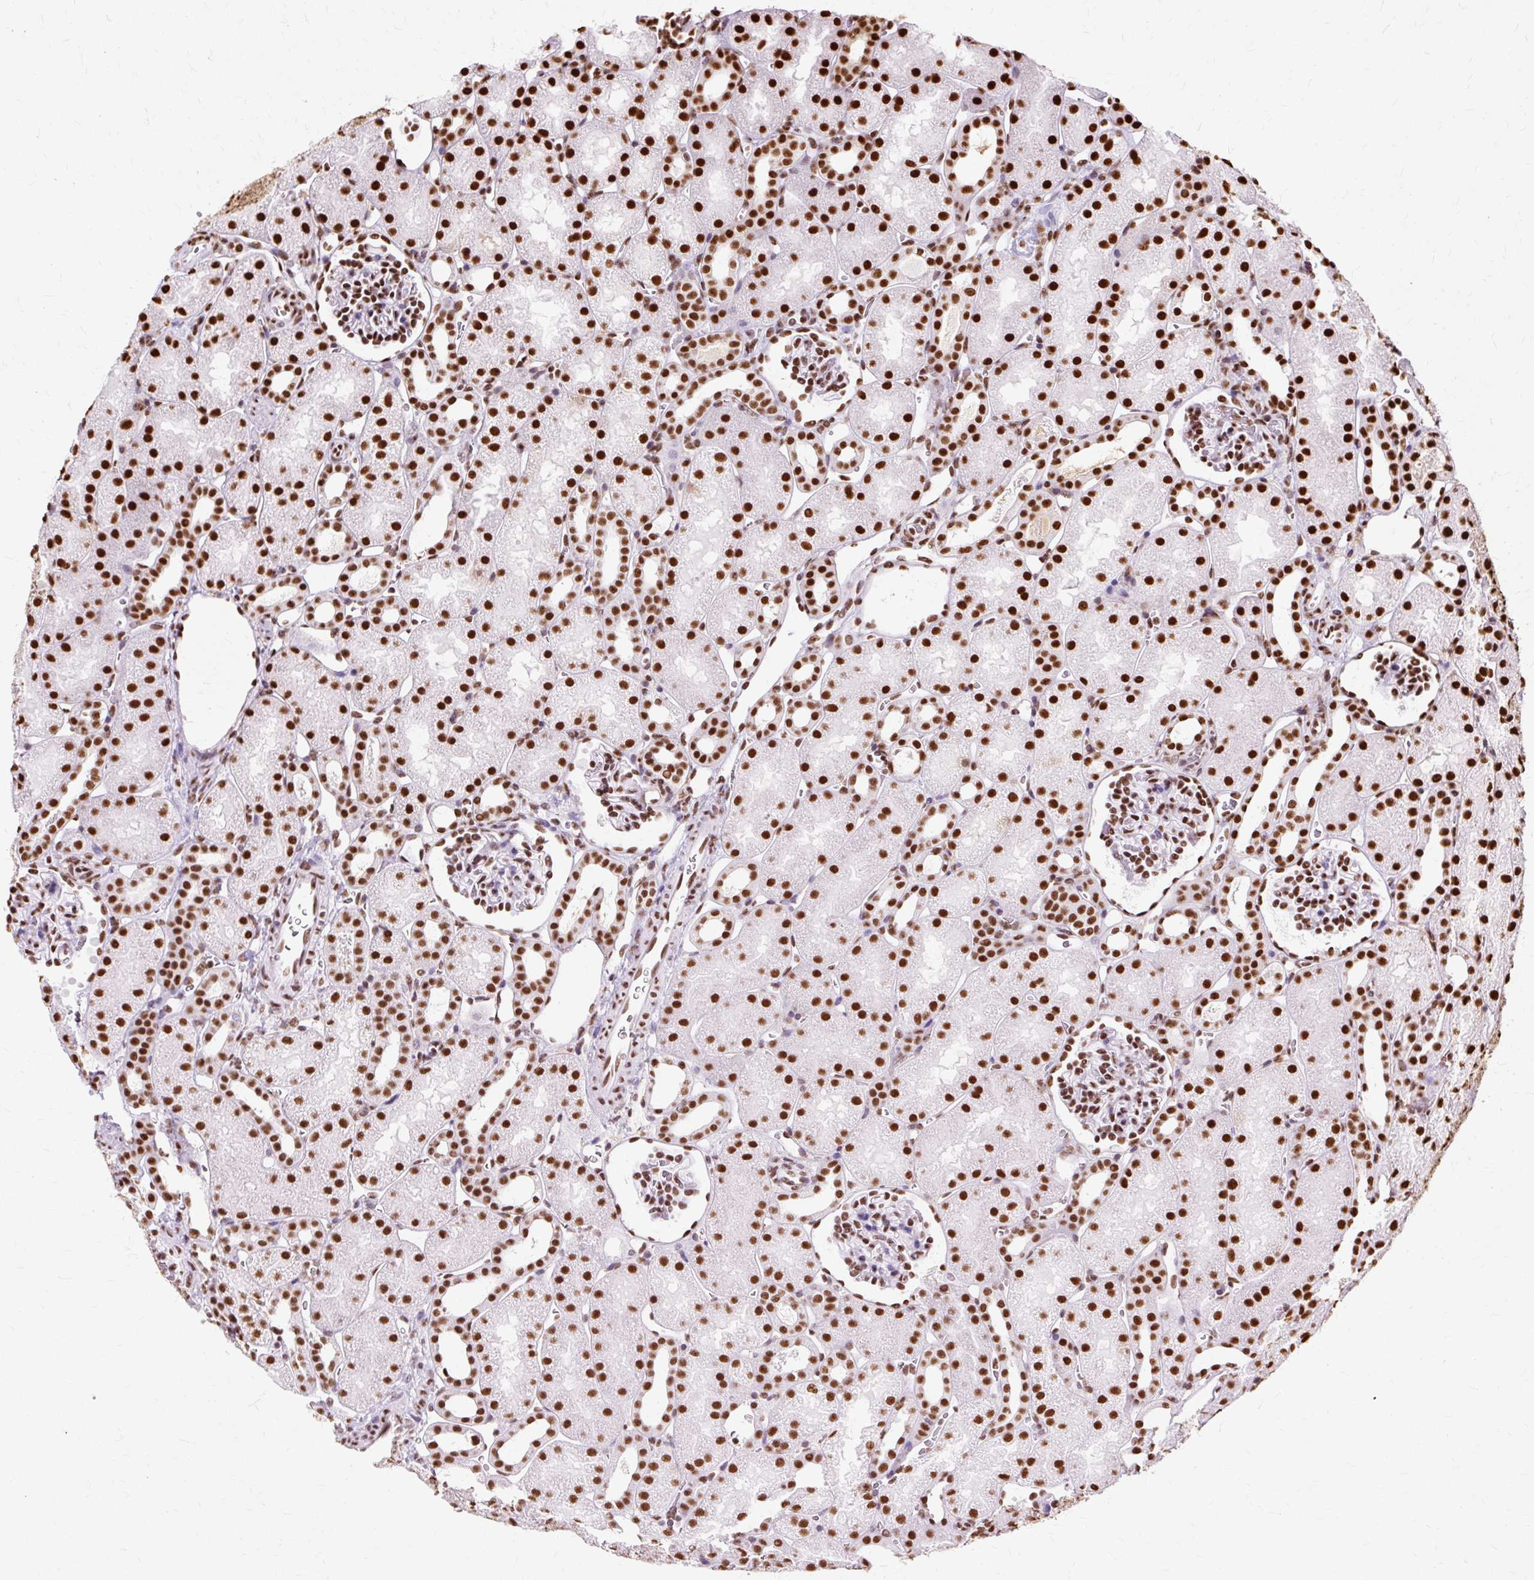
{"staining": {"intensity": "strong", "quantity": "25%-75%", "location": "nuclear"}, "tissue": "kidney", "cell_type": "Cells in glomeruli", "image_type": "normal", "snomed": [{"axis": "morphology", "description": "Normal tissue, NOS"}, {"axis": "topography", "description": "Kidney"}], "caption": "Immunohistochemistry of benign human kidney displays high levels of strong nuclear expression in about 25%-75% of cells in glomeruli.", "gene": "XRCC6", "patient": {"sex": "male", "age": 2}}